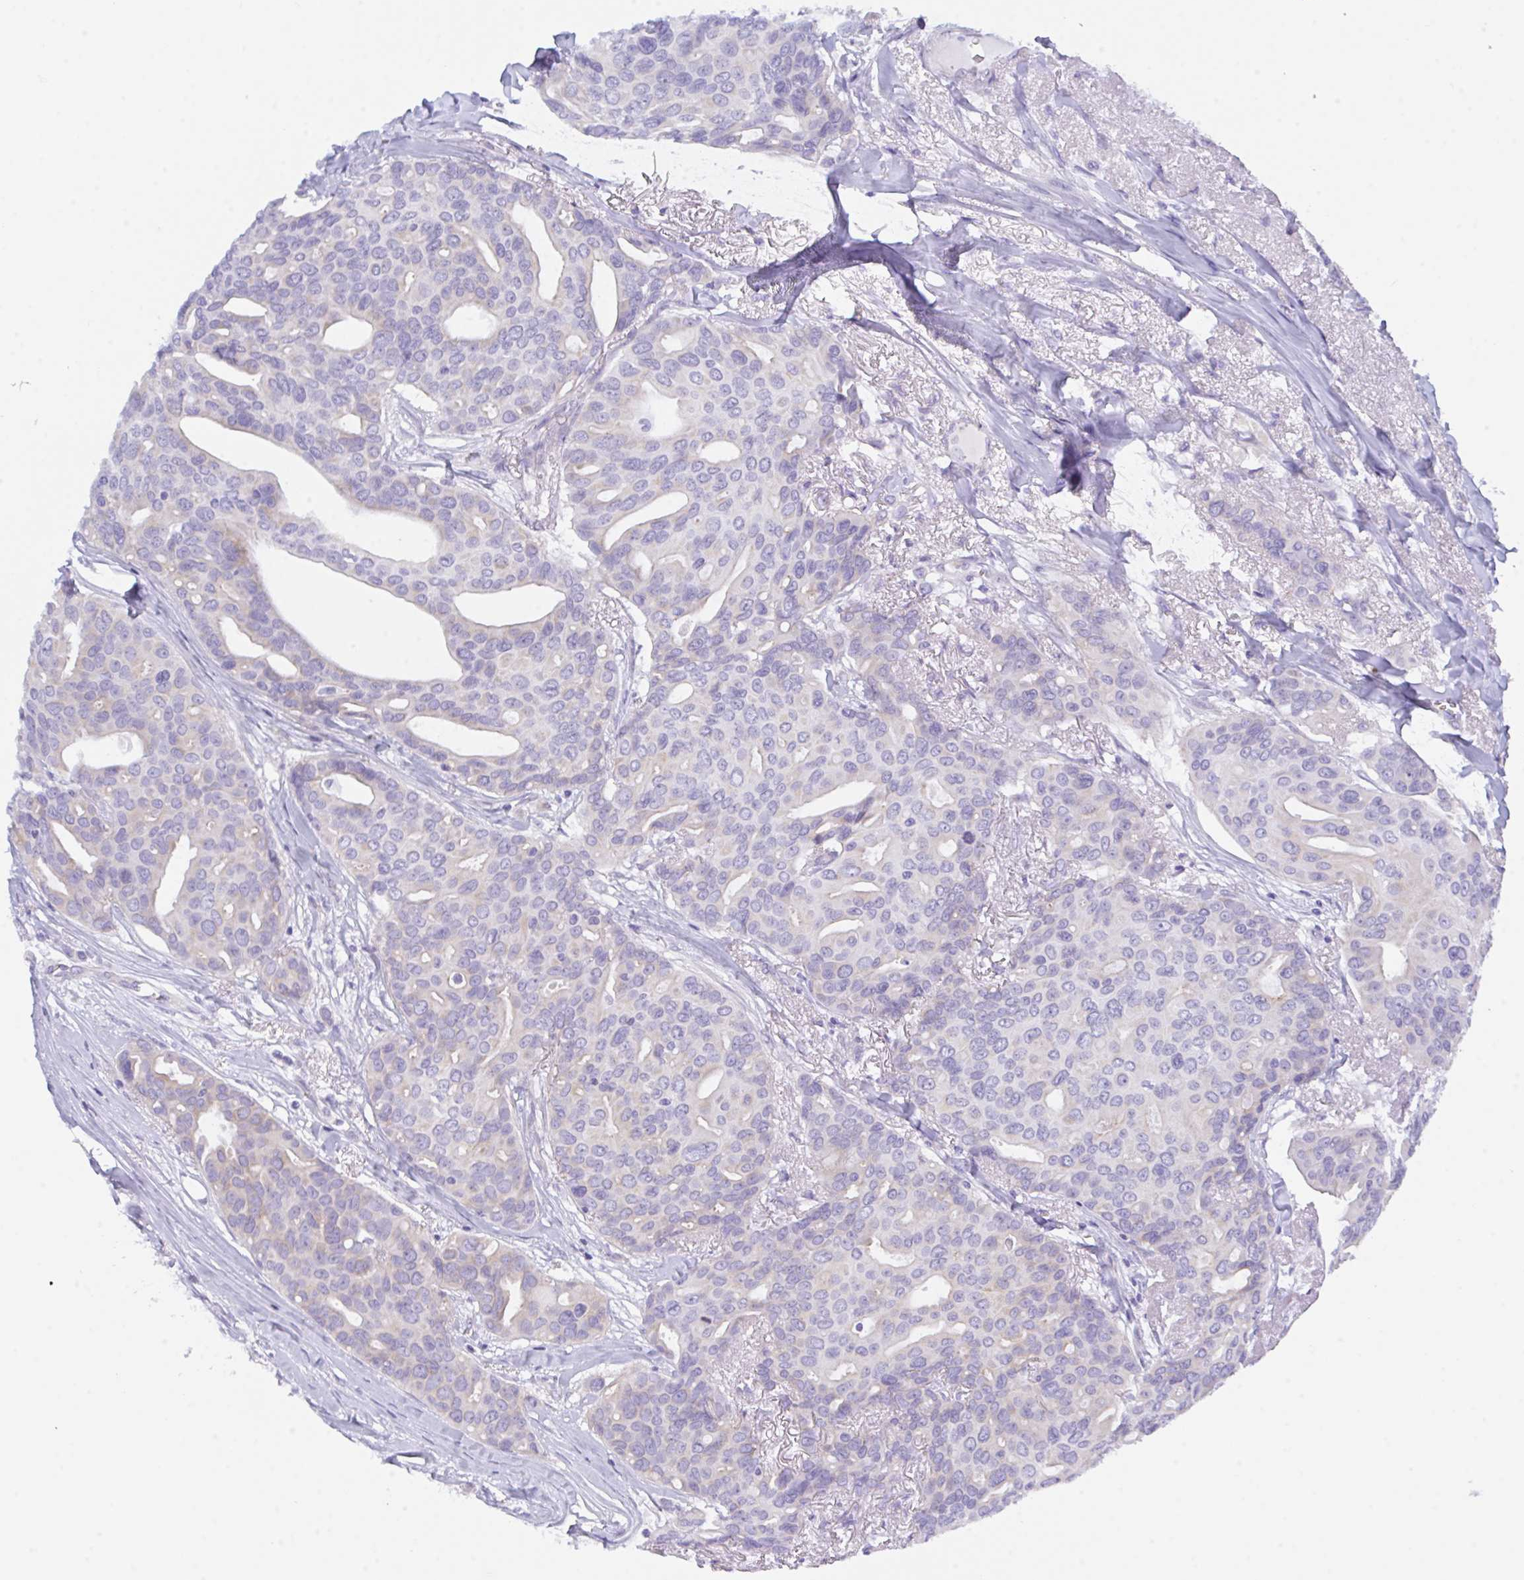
{"staining": {"intensity": "weak", "quantity": "<25%", "location": "cytoplasmic/membranous"}, "tissue": "breast cancer", "cell_type": "Tumor cells", "image_type": "cancer", "snomed": [{"axis": "morphology", "description": "Duct carcinoma"}, {"axis": "topography", "description": "Breast"}], "caption": "Immunohistochemistry (IHC) photomicrograph of neoplastic tissue: breast cancer stained with DAB displays no significant protein staining in tumor cells.", "gene": "CEP170B", "patient": {"sex": "female", "age": 54}}